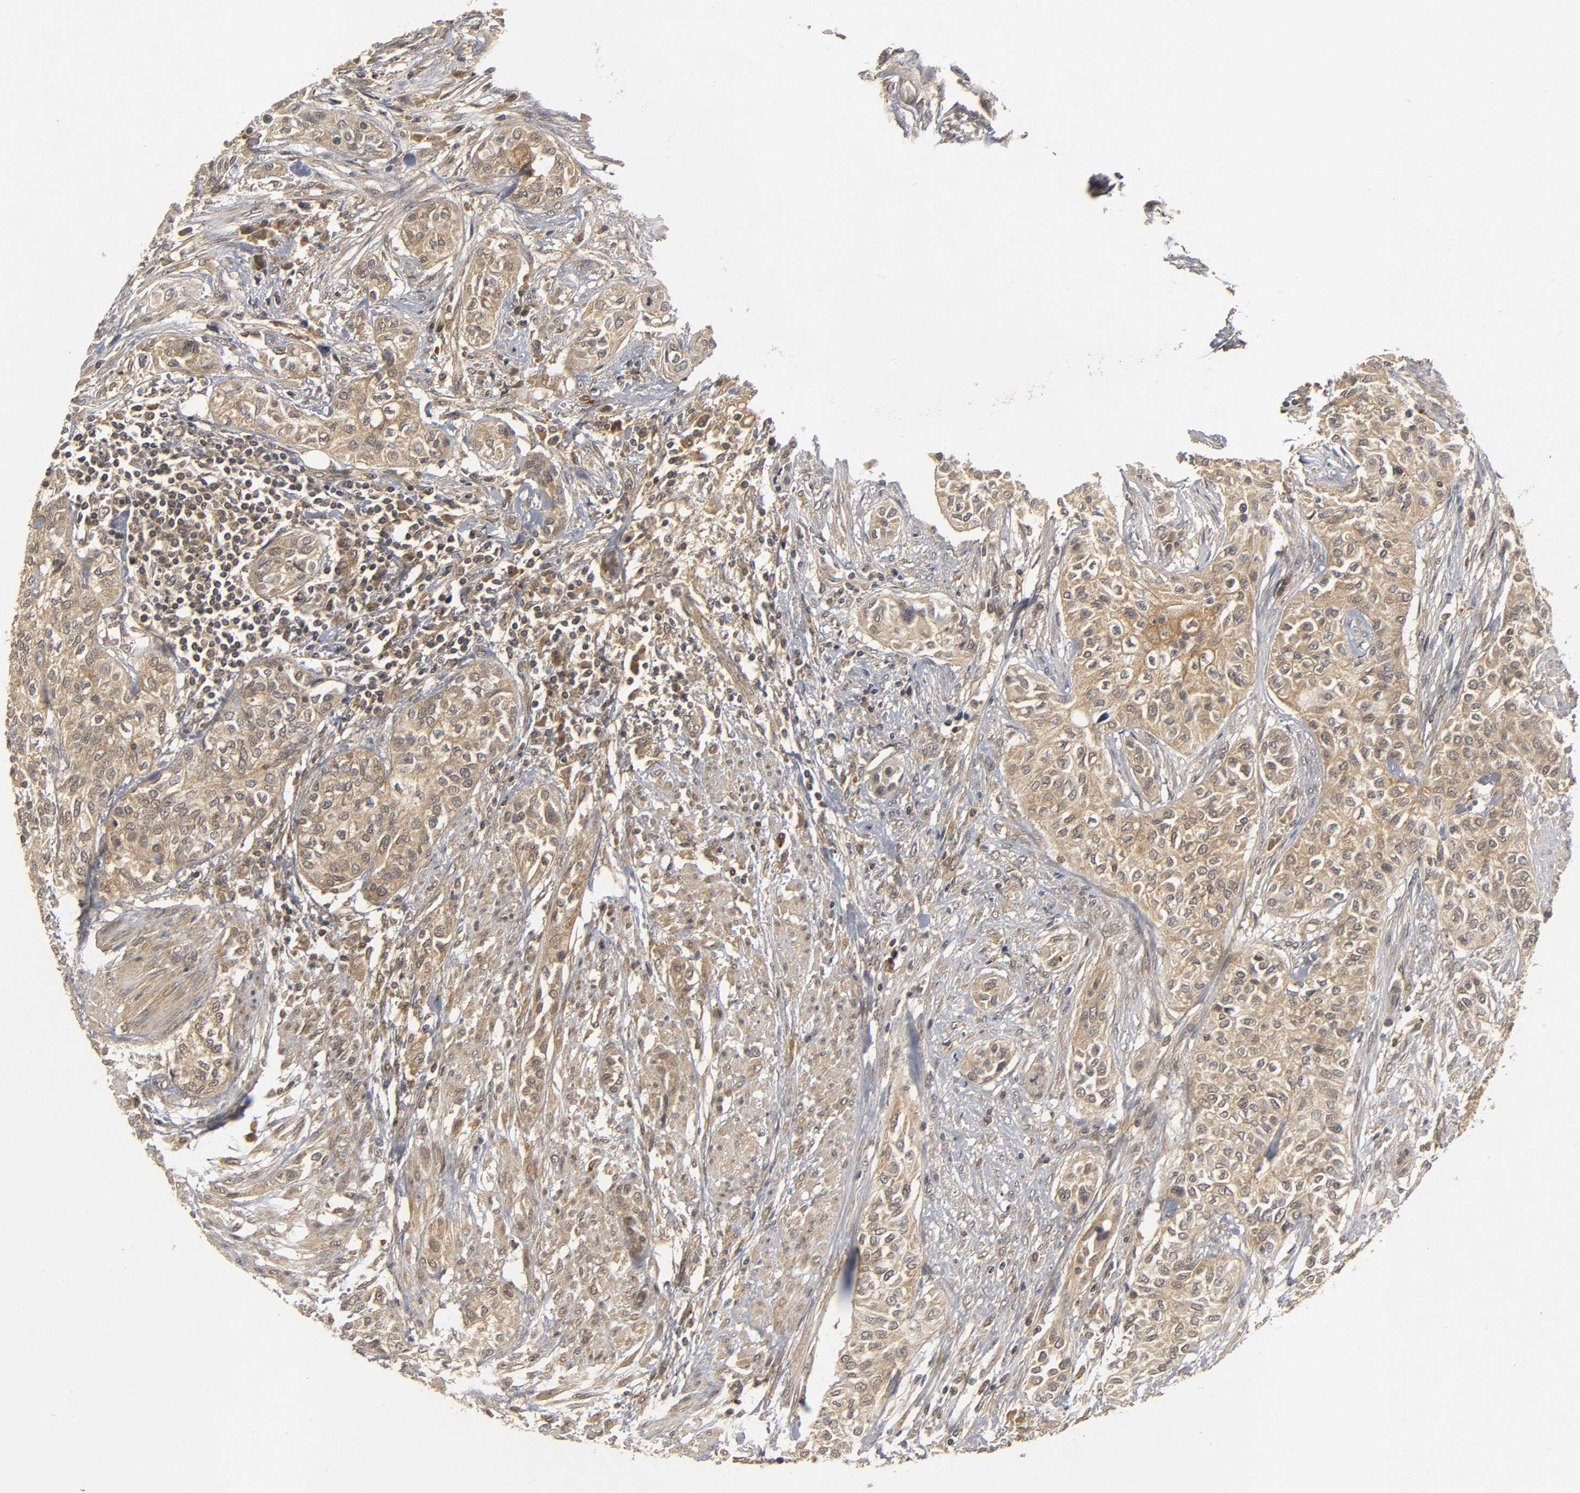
{"staining": {"intensity": "weak", "quantity": ">75%", "location": "cytoplasmic/membranous"}, "tissue": "urothelial cancer", "cell_type": "Tumor cells", "image_type": "cancer", "snomed": [{"axis": "morphology", "description": "Urothelial carcinoma, High grade"}, {"axis": "topography", "description": "Urinary bladder"}], "caption": "Brown immunohistochemical staining in human urothelial carcinoma (high-grade) demonstrates weak cytoplasmic/membranous expression in about >75% of tumor cells.", "gene": "TRAF6", "patient": {"sex": "male", "age": 74}}